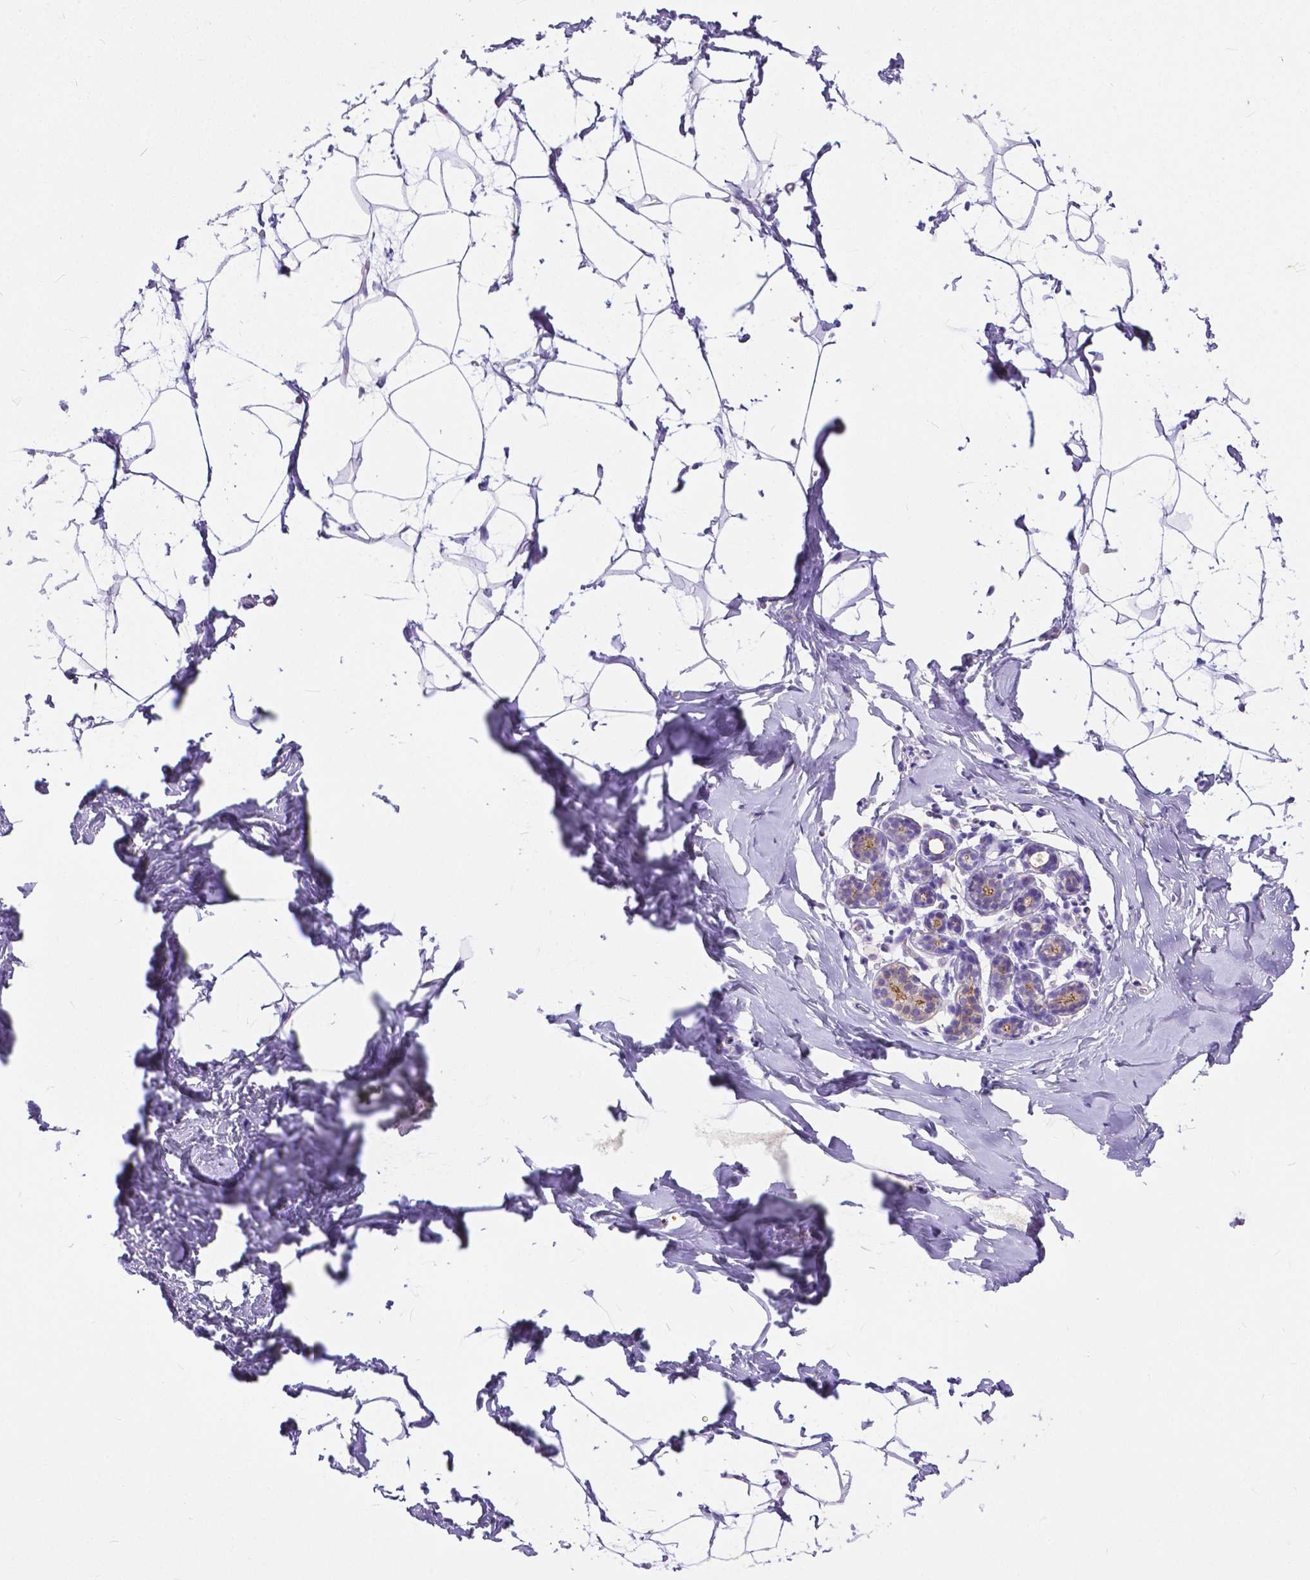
{"staining": {"intensity": "negative", "quantity": "none", "location": "none"}, "tissue": "breast", "cell_type": "Adipocytes", "image_type": "normal", "snomed": [{"axis": "morphology", "description": "Normal tissue, NOS"}, {"axis": "topography", "description": "Breast"}], "caption": "Micrograph shows no protein staining in adipocytes of unremarkable breast.", "gene": "OCLN", "patient": {"sex": "female", "age": 32}}